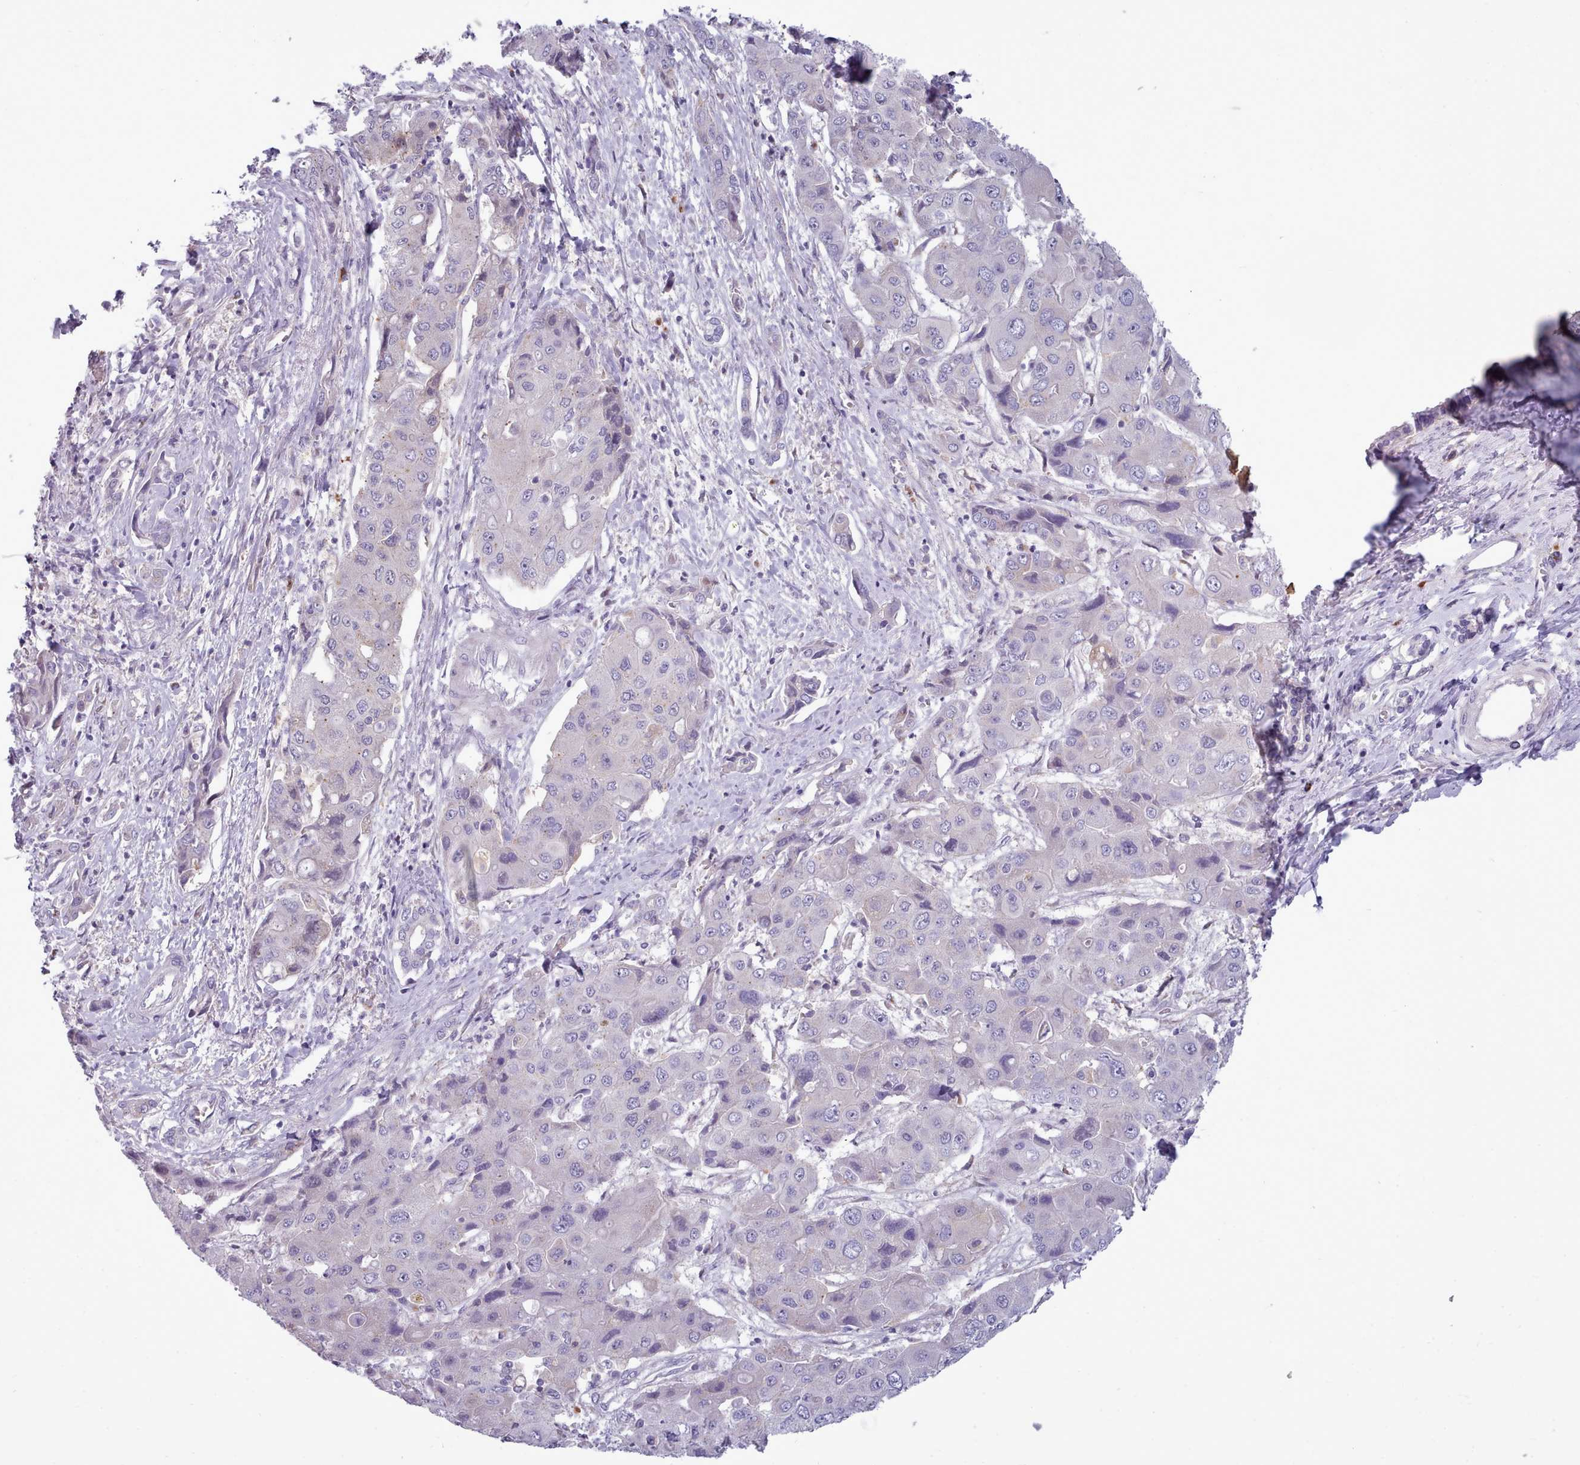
{"staining": {"intensity": "negative", "quantity": "none", "location": "none"}, "tissue": "liver cancer", "cell_type": "Tumor cells", "image_type": "cancer", "snomed": [{"axis": "morphology", "description": "Cholangiocarcinoma"}, {"axis": "topography", "description": "Liver"}], "caption": "This is a photomicrograph of immunohistochemistry (IHC) staining of liver cholangiocarcinoma, which shows no expression in tumor cells.", "gene": "MYRFL", "patient": {"sex": "male", "age": 67}}